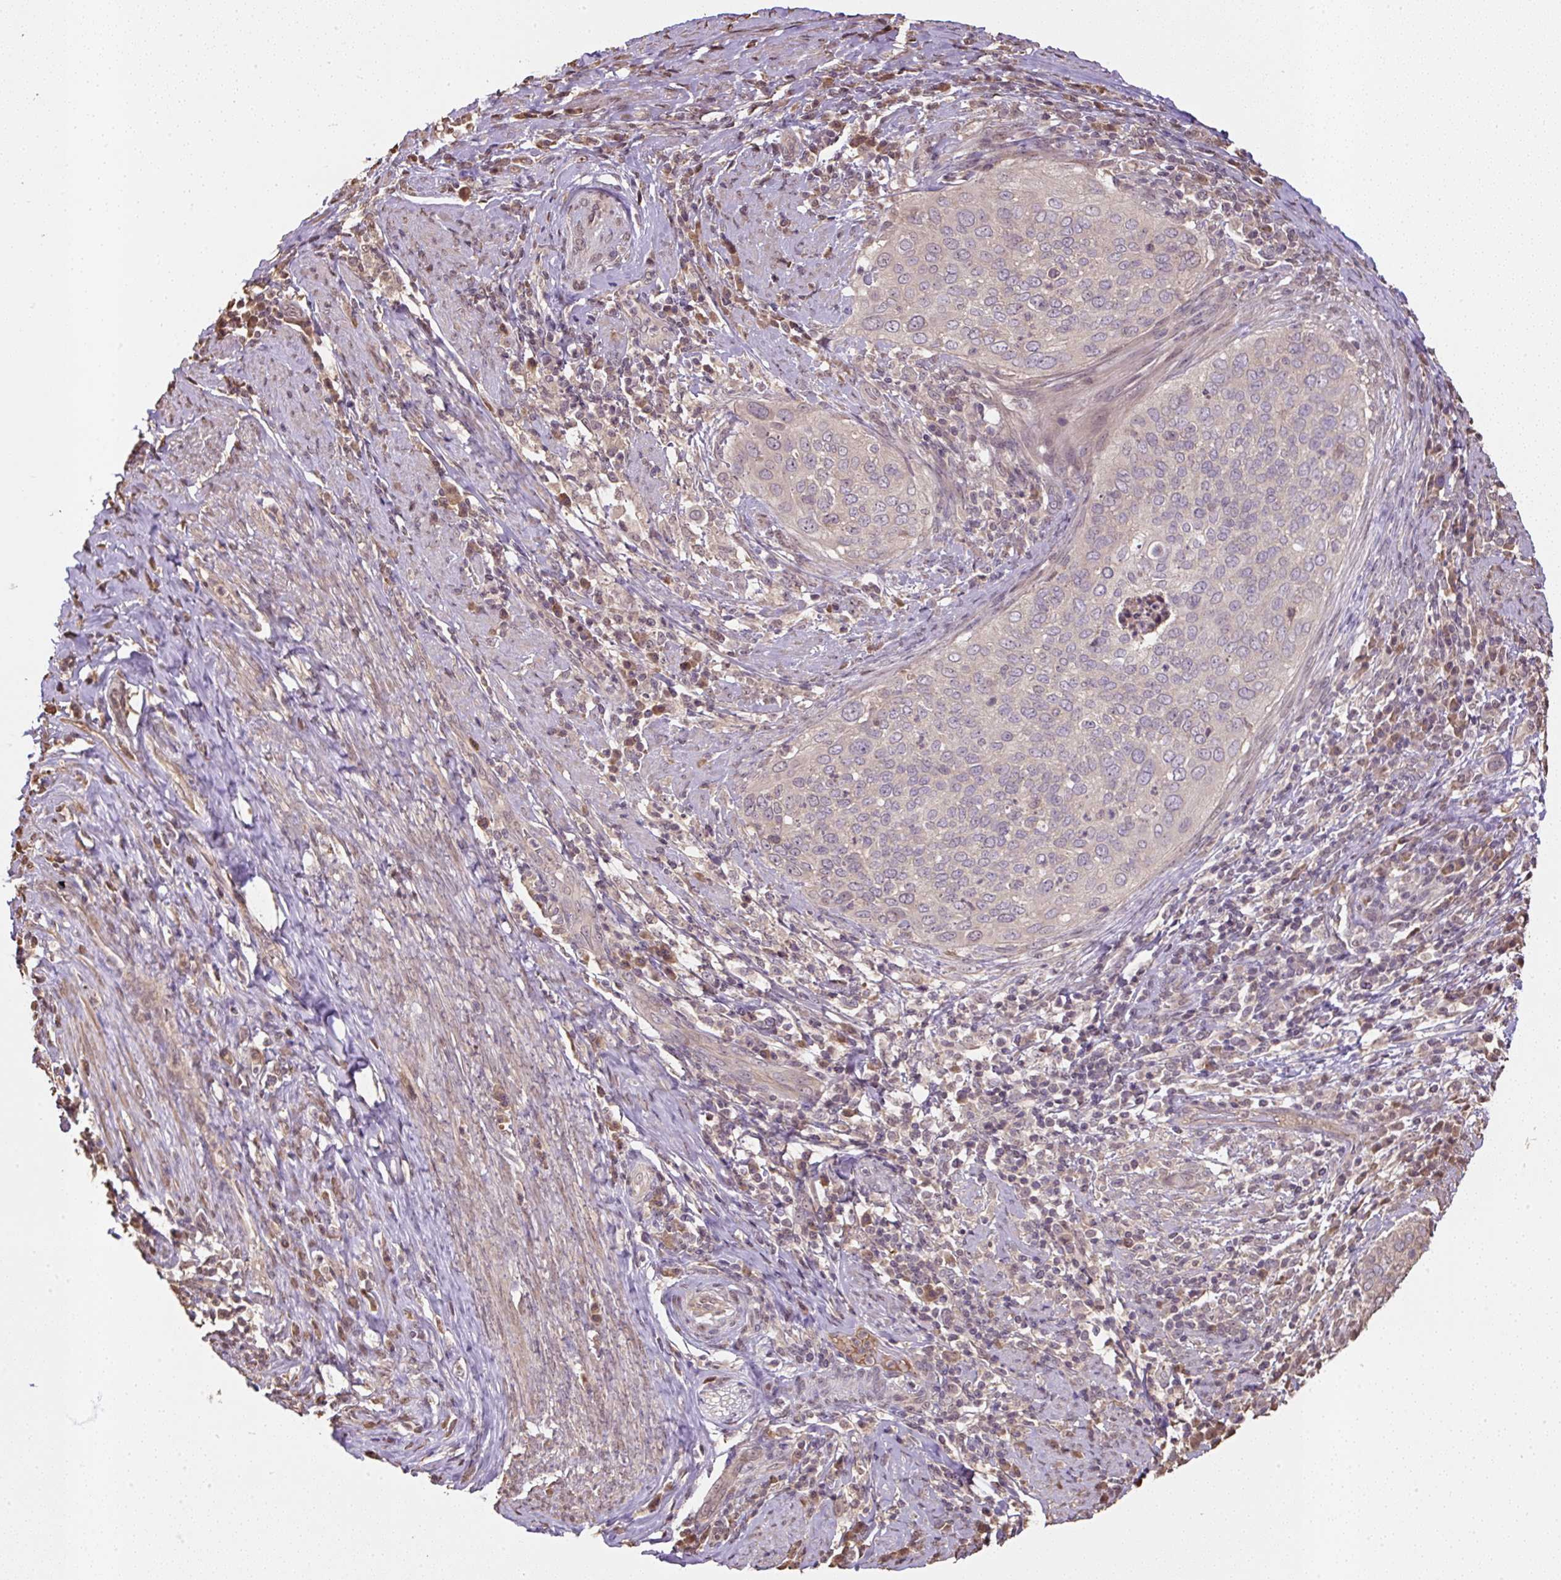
{"staining": {"intensity": "negative", "quantity": "none", "location": "none"}, "tissue": "cervical cancer", "cell_type": "Tumor cells", "image_type": "cancer", "snomed": [{"axis": "morphology", "description": "Squamous cell carcinoma, NOS"}, {"axis": "topography", "description": "Cervix"}], "caption": "There is no significant expression in tumor cells of cervical squamous cell carcinoma.", "gene": "TMEM170B", "patient": {"sex": "female", "age": 38}}